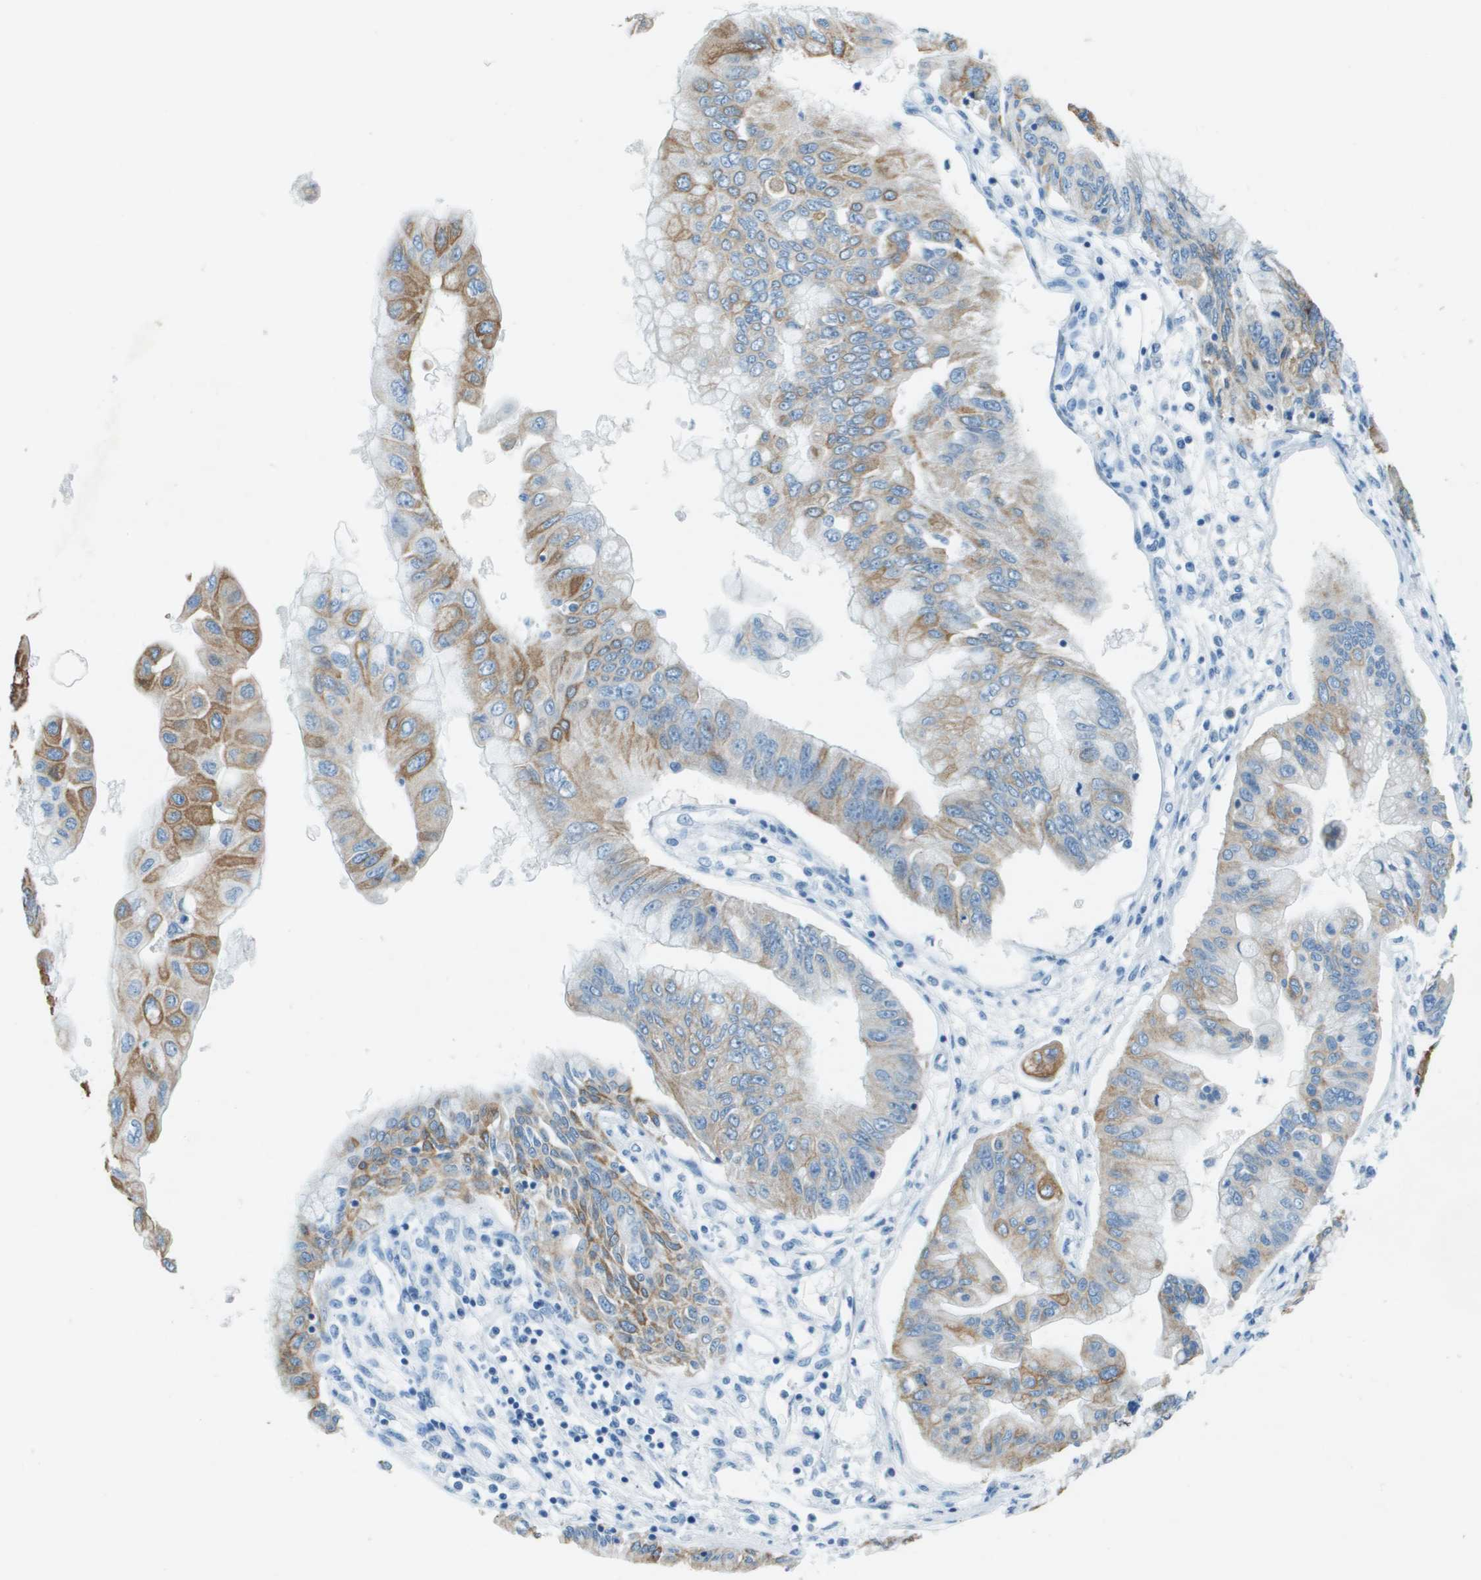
{"staining": {"intensity": "moderate", "quantity": "25%-75%", "location": "cytoplasmic/membranous"}, "tissue": "pancreatic cancer", "cell_type": "Tumor cells", "image_type": "cancer", "snomed": [{"axis": "morphology", "description": "Adenocarcinoma, NOS"}, {"axis": "topography", "description": "Pancreas"}], "caption": "IHC (DAB) staining of human pancreatic adenocarcinoma displays moderate cytoplasmic/membranous protein expression in about 25%-75% of tumor cells. (IHC, brightfield microscopy, high magnification).", "gene": "SLC16A10", "patient": {"sex": "female", "age": 77}}